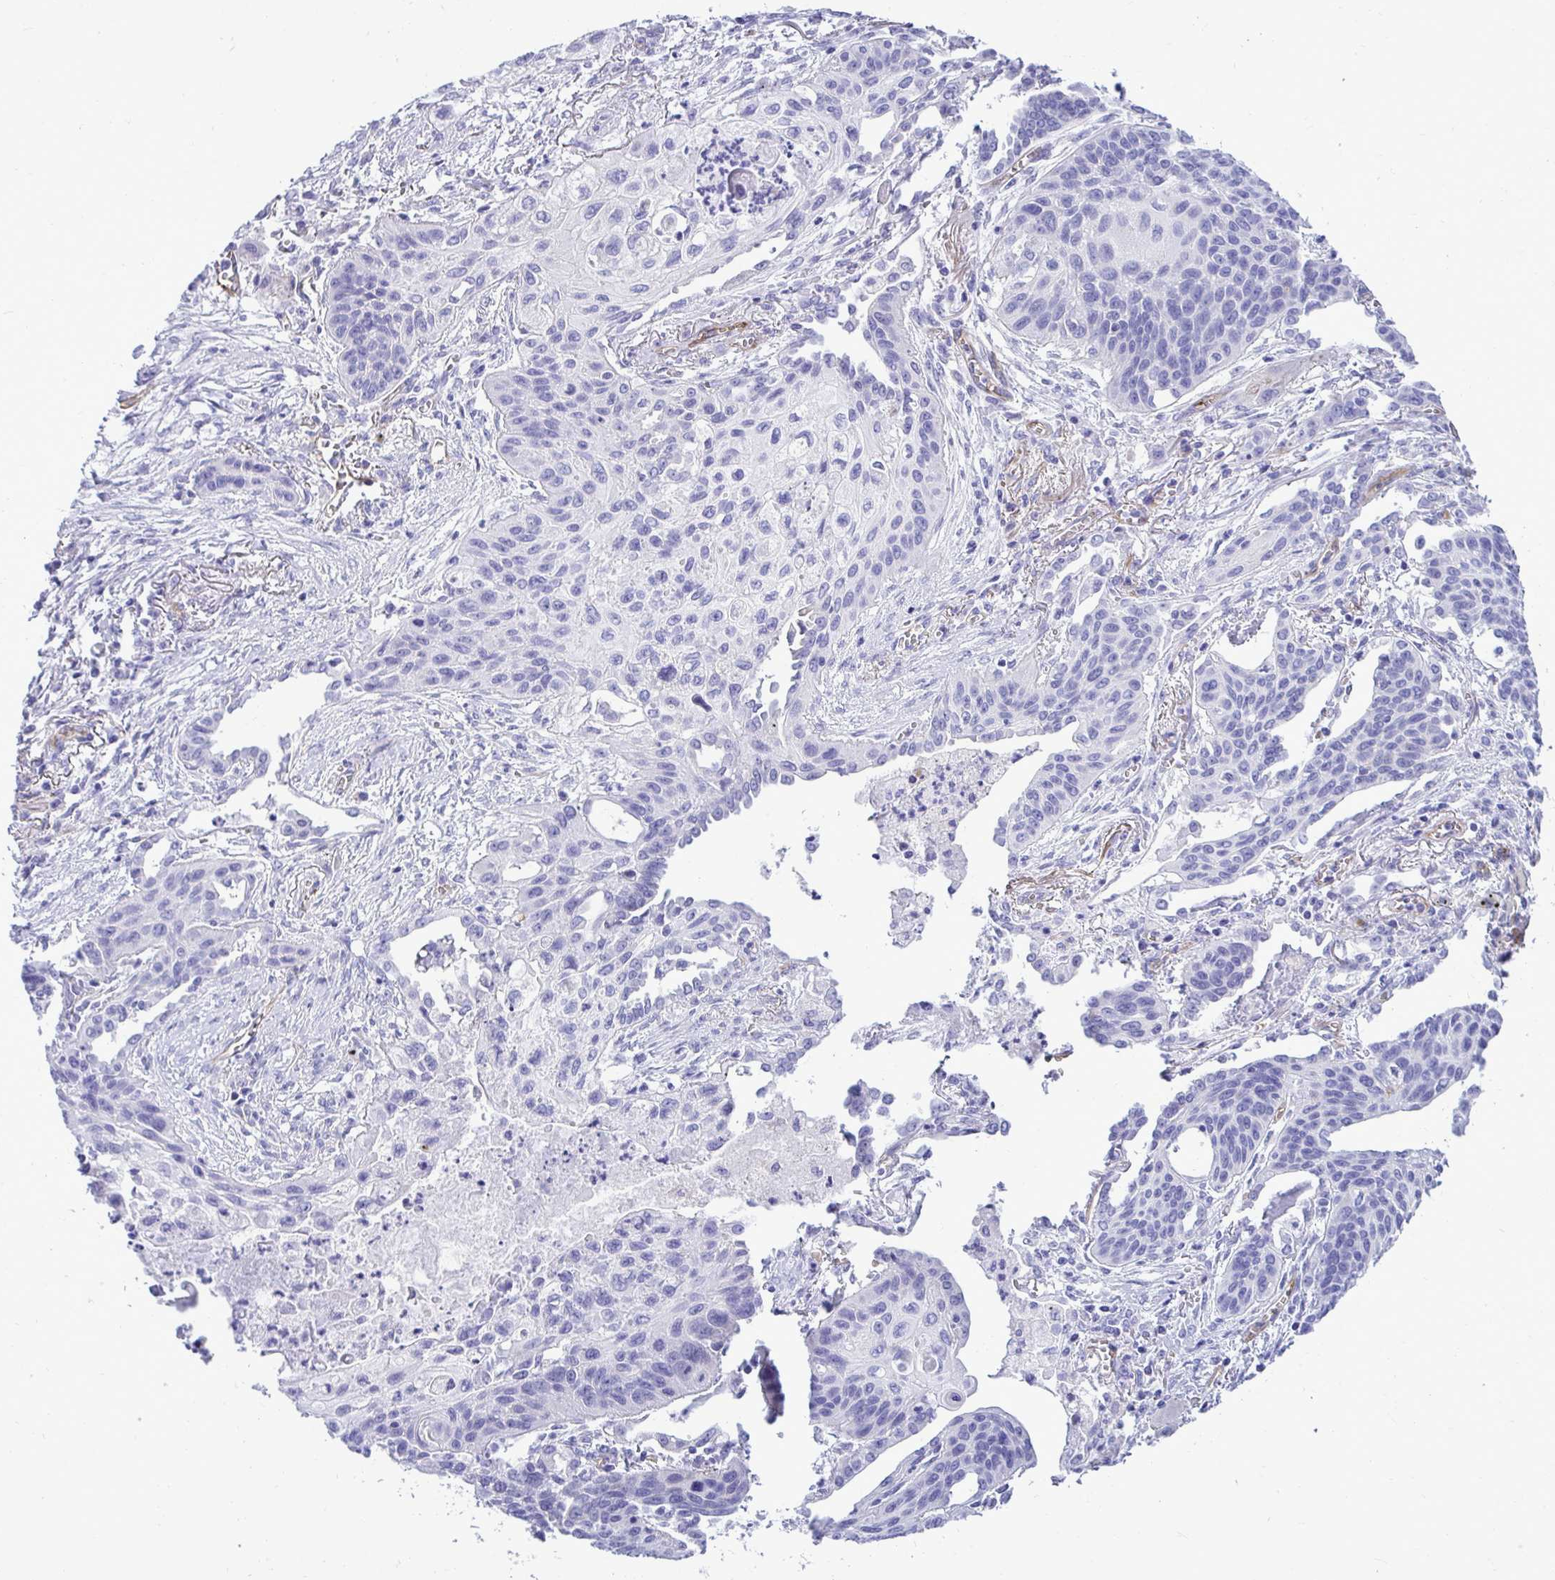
{"staining": {"intensity": "negative", "quantity": "none", "location": "none"}, "tissue": "lung cancer", "cell_type": "Tumor cells", "image_type": "cancer", "snomed": [{"axis": "morphology", "description": "Squamous cell carcinoma, NOS"}, {"axis": "topography", "description": "Lung"}], "caption": "Immunohistochemical staining of human lung cancer reveals no significant positivity in tumor cells.", "gene": "ABCG2", "patient": {"sex": "male", "age": 71}}